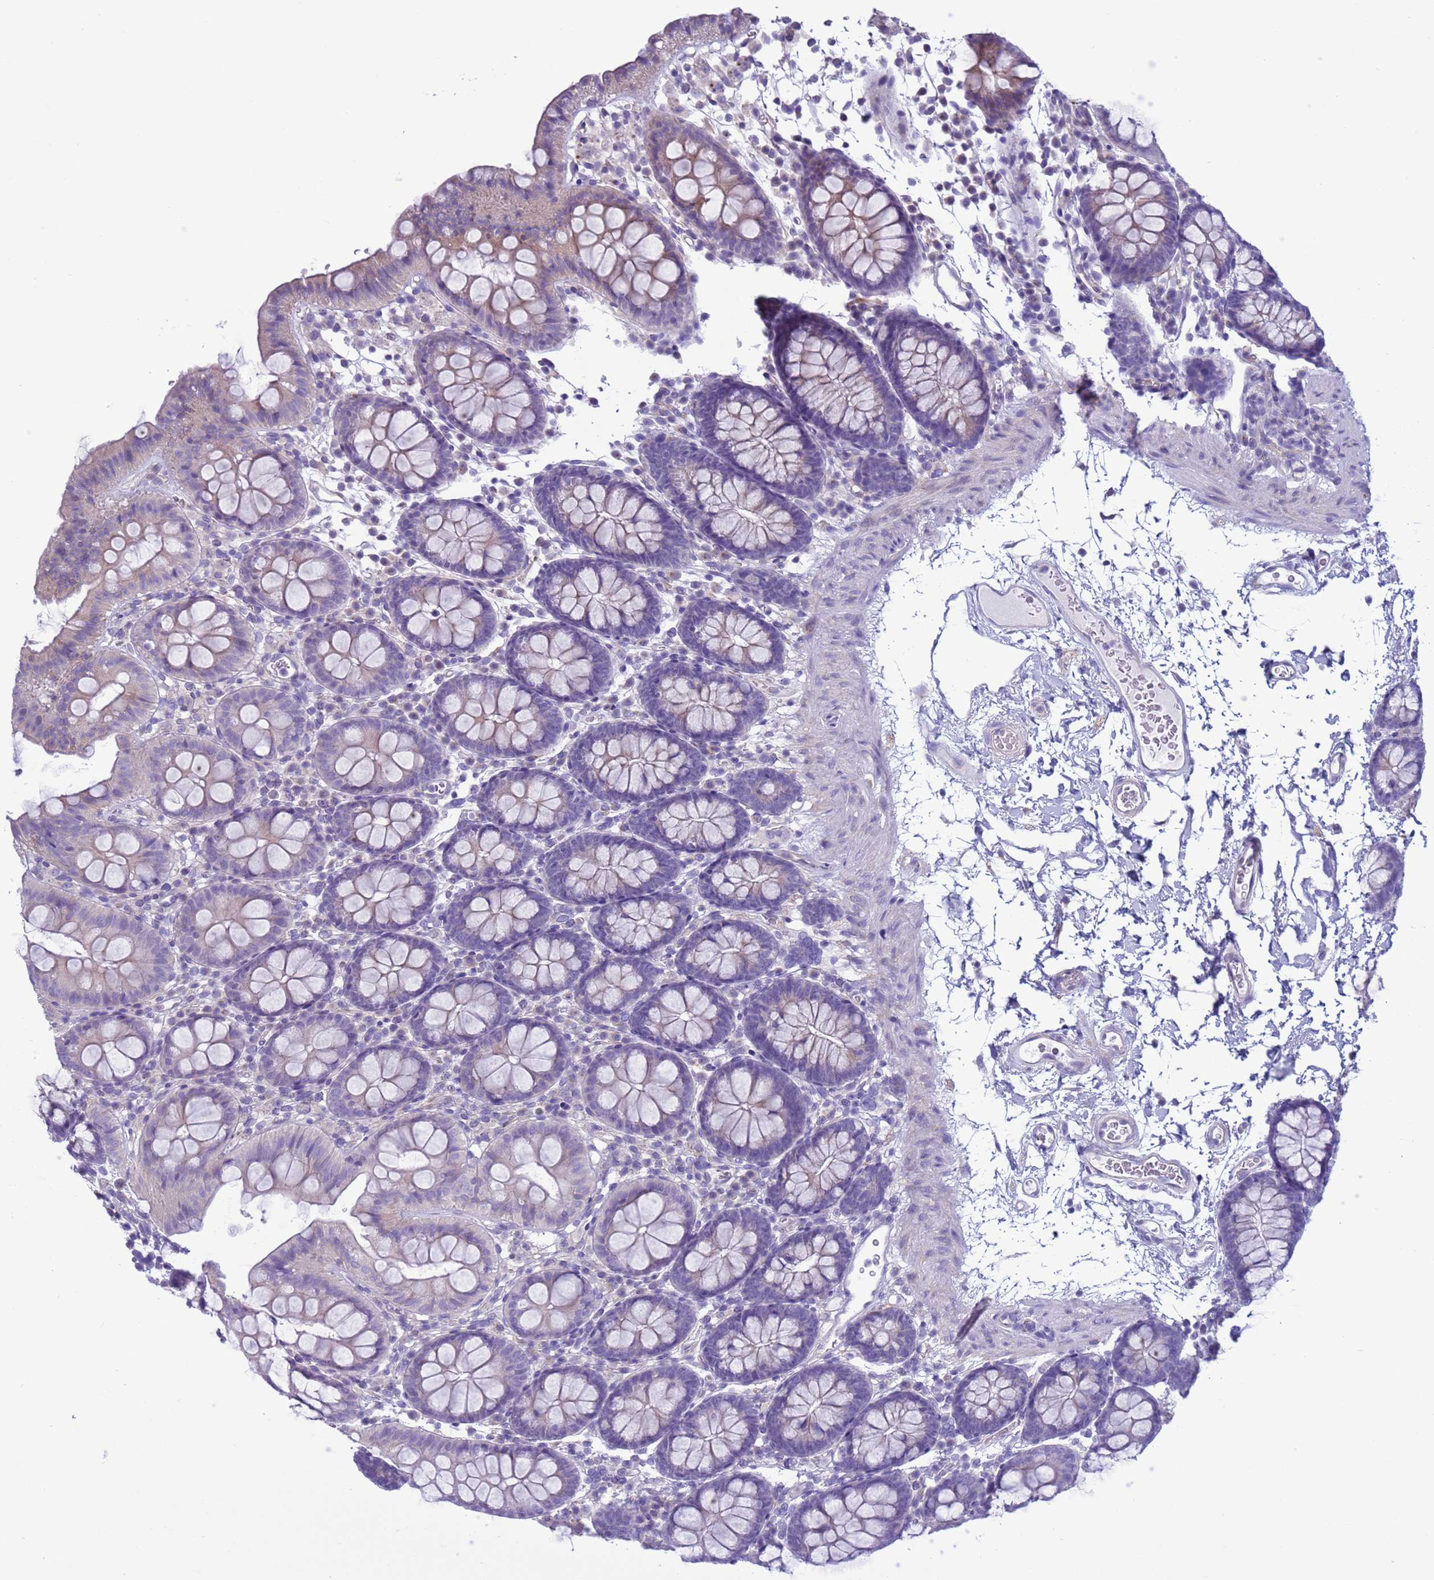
{"staining": {"intensity": "negative", "quantity": "none", "location": "none"}, "tissue": "colon", "cell_type": "Endothelial cells", "image_type": "normal", "snomed": [{"axis": "morphology", "description": "Normal tissue, NOS"}, {"axis": "topography", "description": "Colon"}], "caption": "This is an immunohistochemistry image of benign colon. There is no staining in endothelial cells.", "gene": "CST1", "patient": {"sex": "male", "age": 75}}